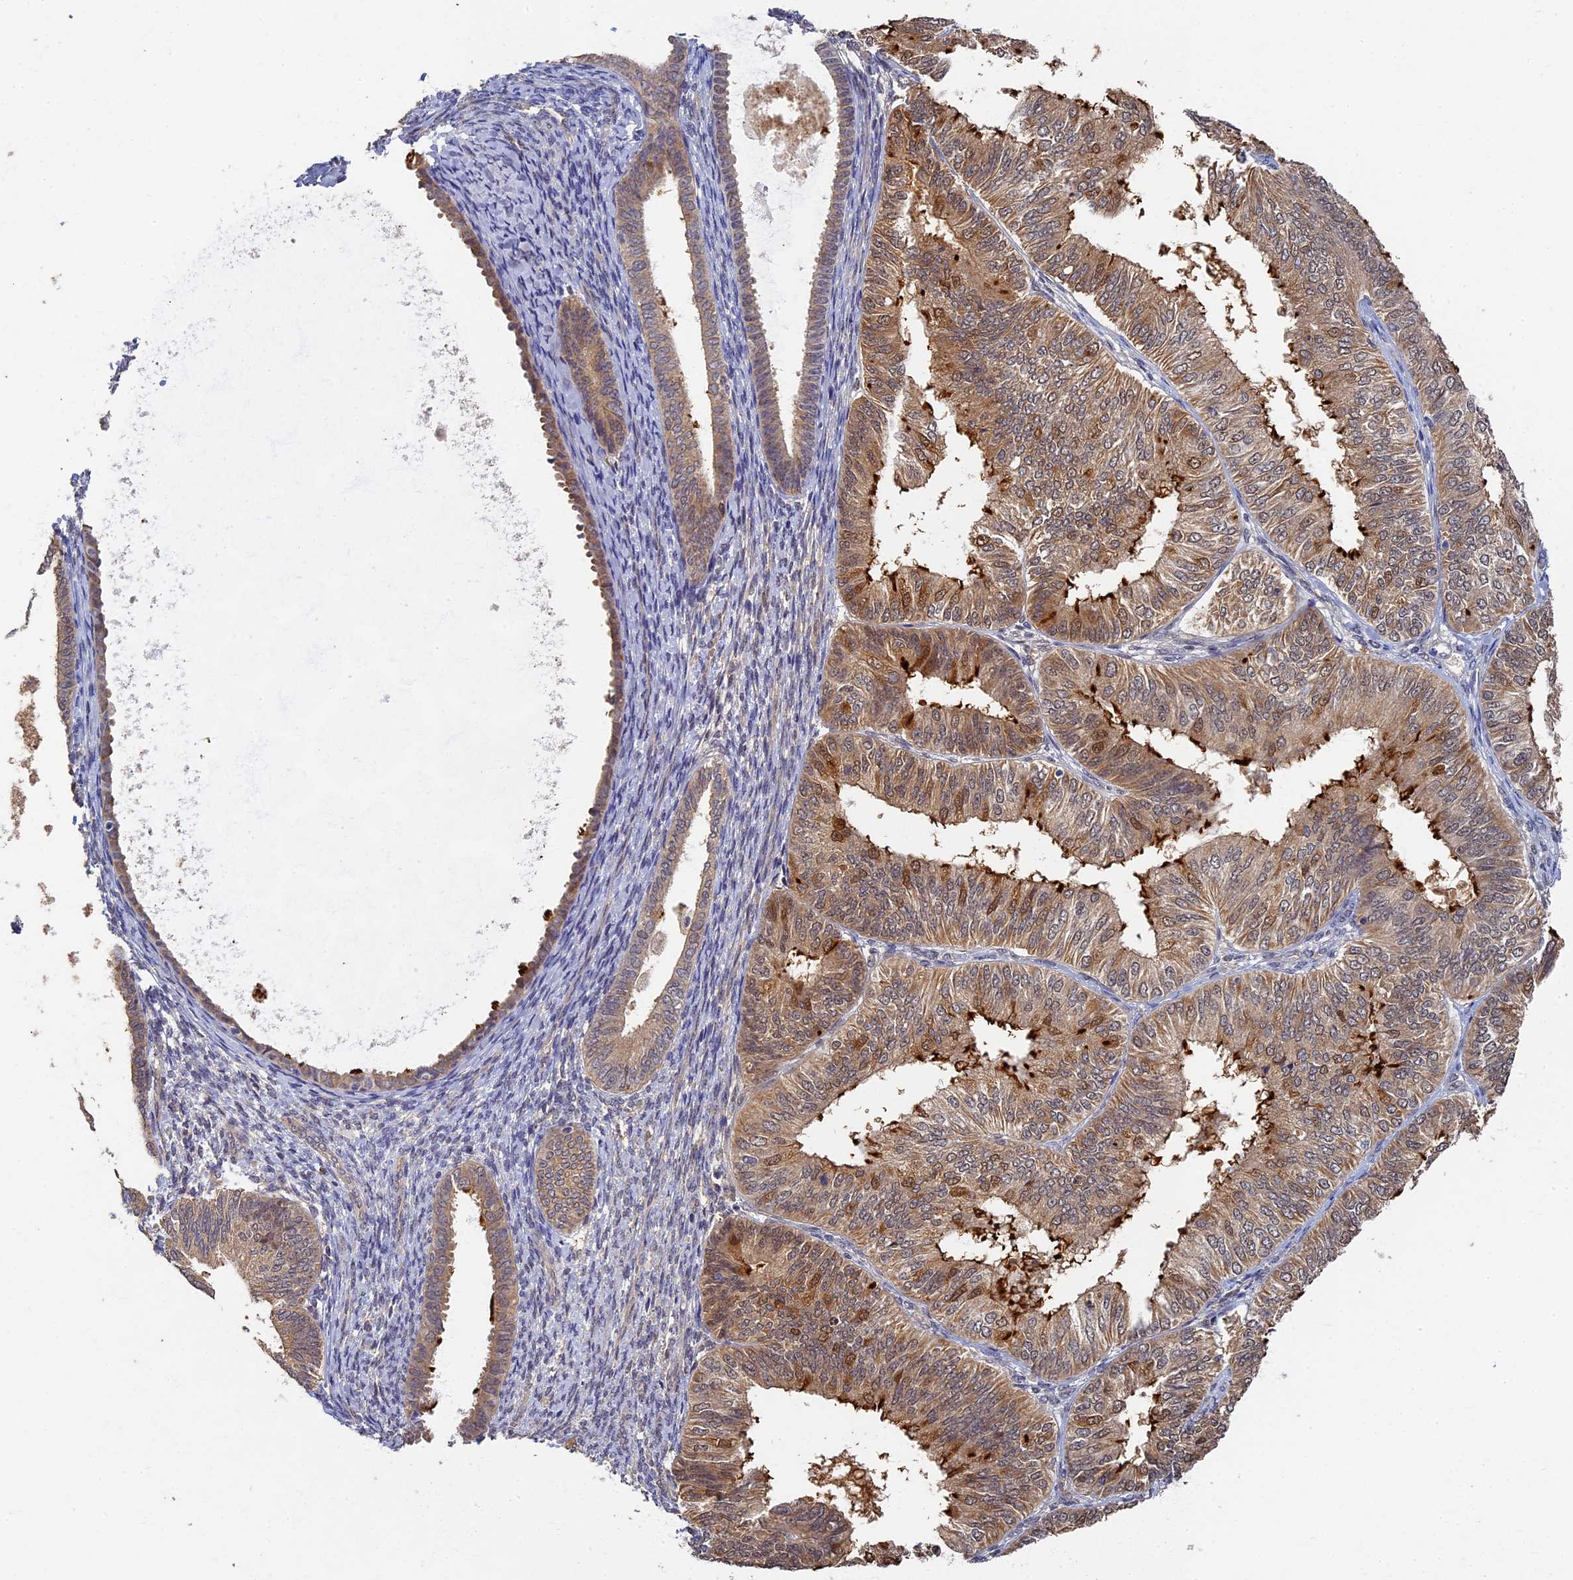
{"staining": {"intensity": "moderate", "quantity": ">75%", "location": "cytoplasmic/membranous"}, "tissue": "endometrial cancer", "cell_type": "Tumor cells", "image_type": "cancer", "snomed": [{"axis": "morphology", "description": "Adenocarcinoma, NOS"}, {"axis": "topography", "description": "Endometrium"}], "caption": "Human endometrial adenocarcinoma stained for a protein (brown) shows moderate cytoplasmic/membranous positive positivity in about >75% of tumor cells.", "gene": "RSPH3", "patient": {"sex": "female", "age": 58}}